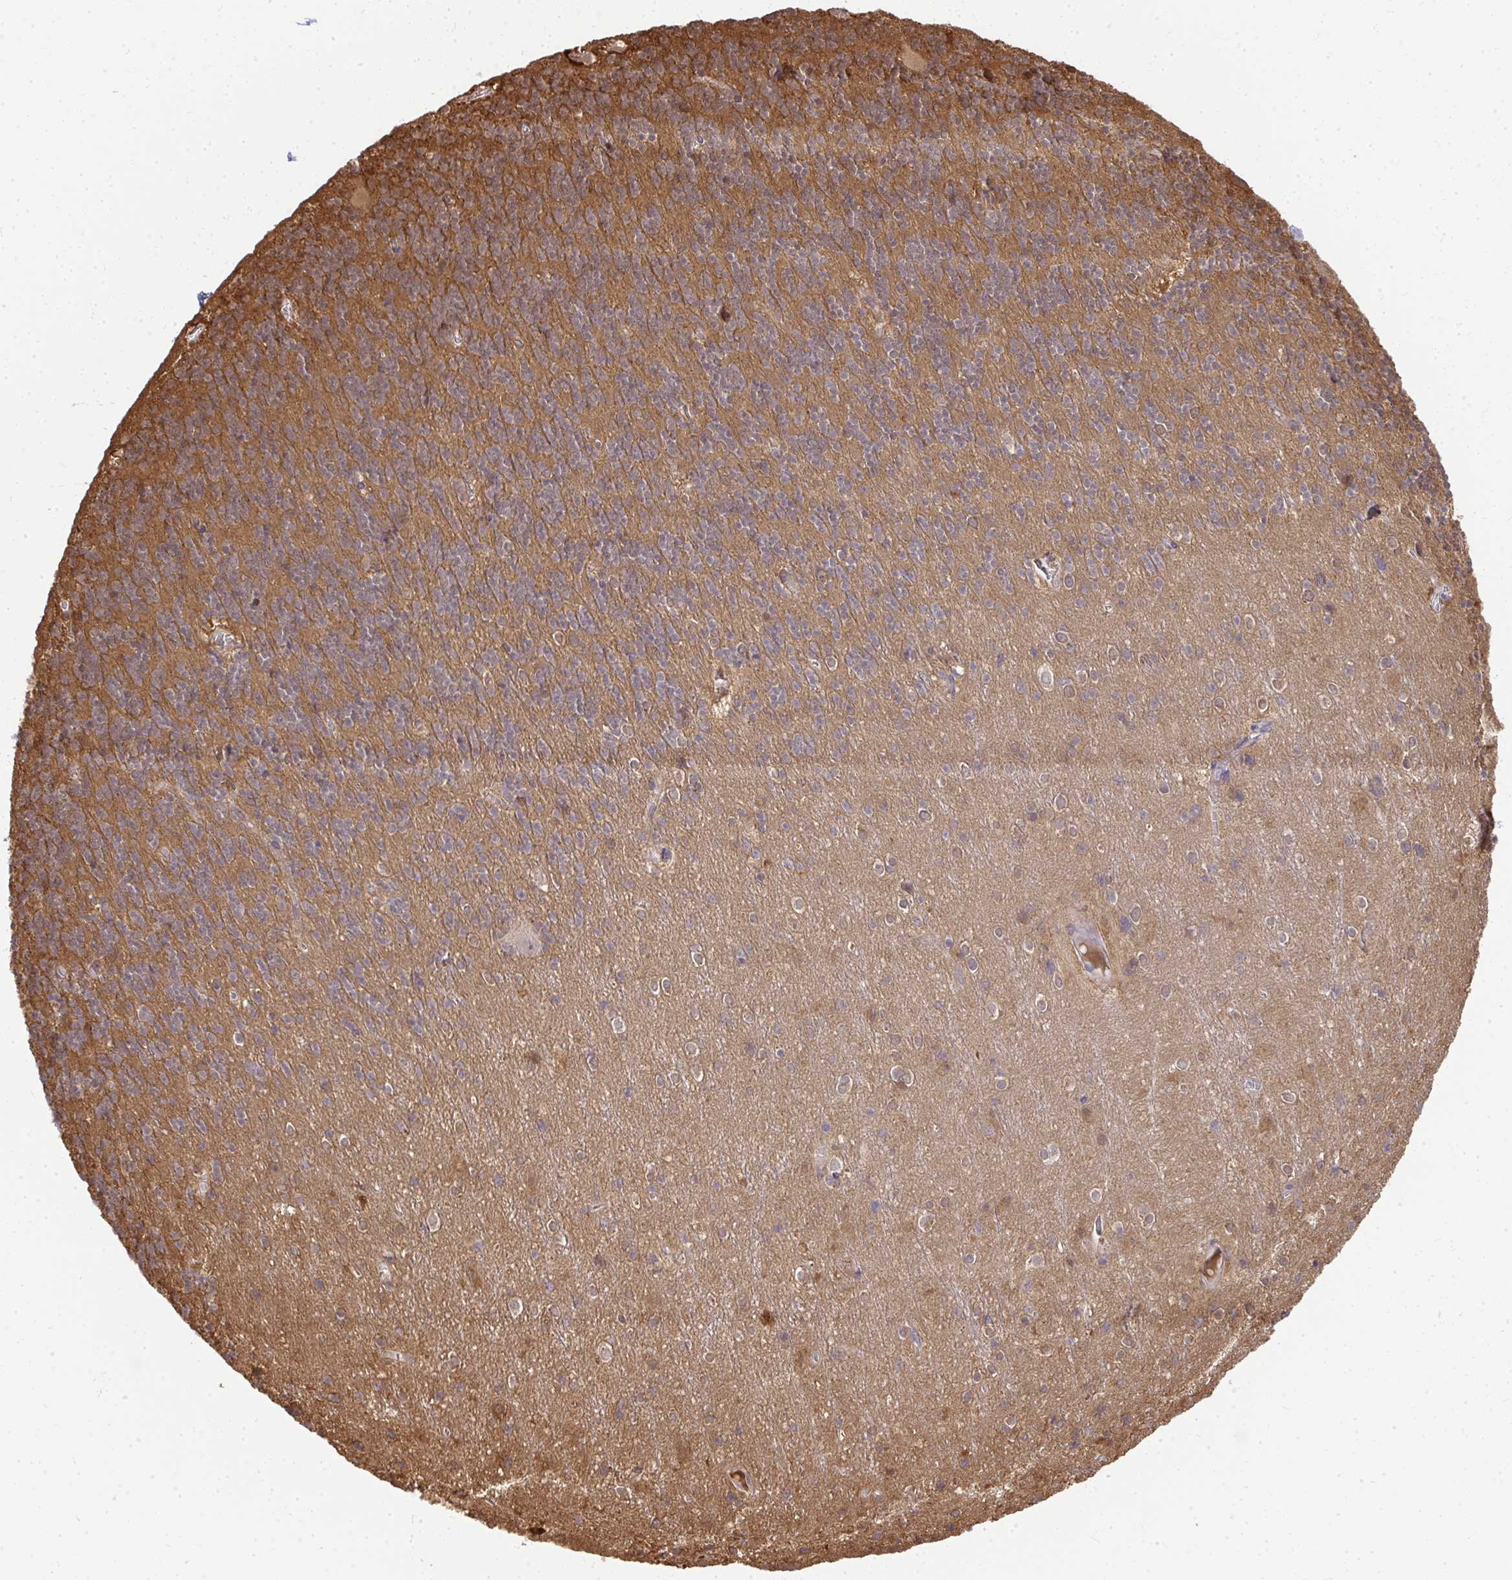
{"staining": {"intensity": "moderate", "quantity": ">75%", "location": "cytoplasmic/membranous"}, "tissue": "cerebellum", "cell_type": "Cells in granular layer", "image_type": "normal", "snomed": [{"axis": "morphology", "description": "Normal tissue, NOS"}, {"axis": "topography", "description": "Cerebellum"}], "caption": "This micrograph demonstrates immunohistochemistry staining of unremarkable human cerebellum, with medium moderate cytoplasmic/membranous staining in approximately >75% of cells in granular layer.", "gene": "HDHD2", "patient": {"sex": "male", "age": 70}}